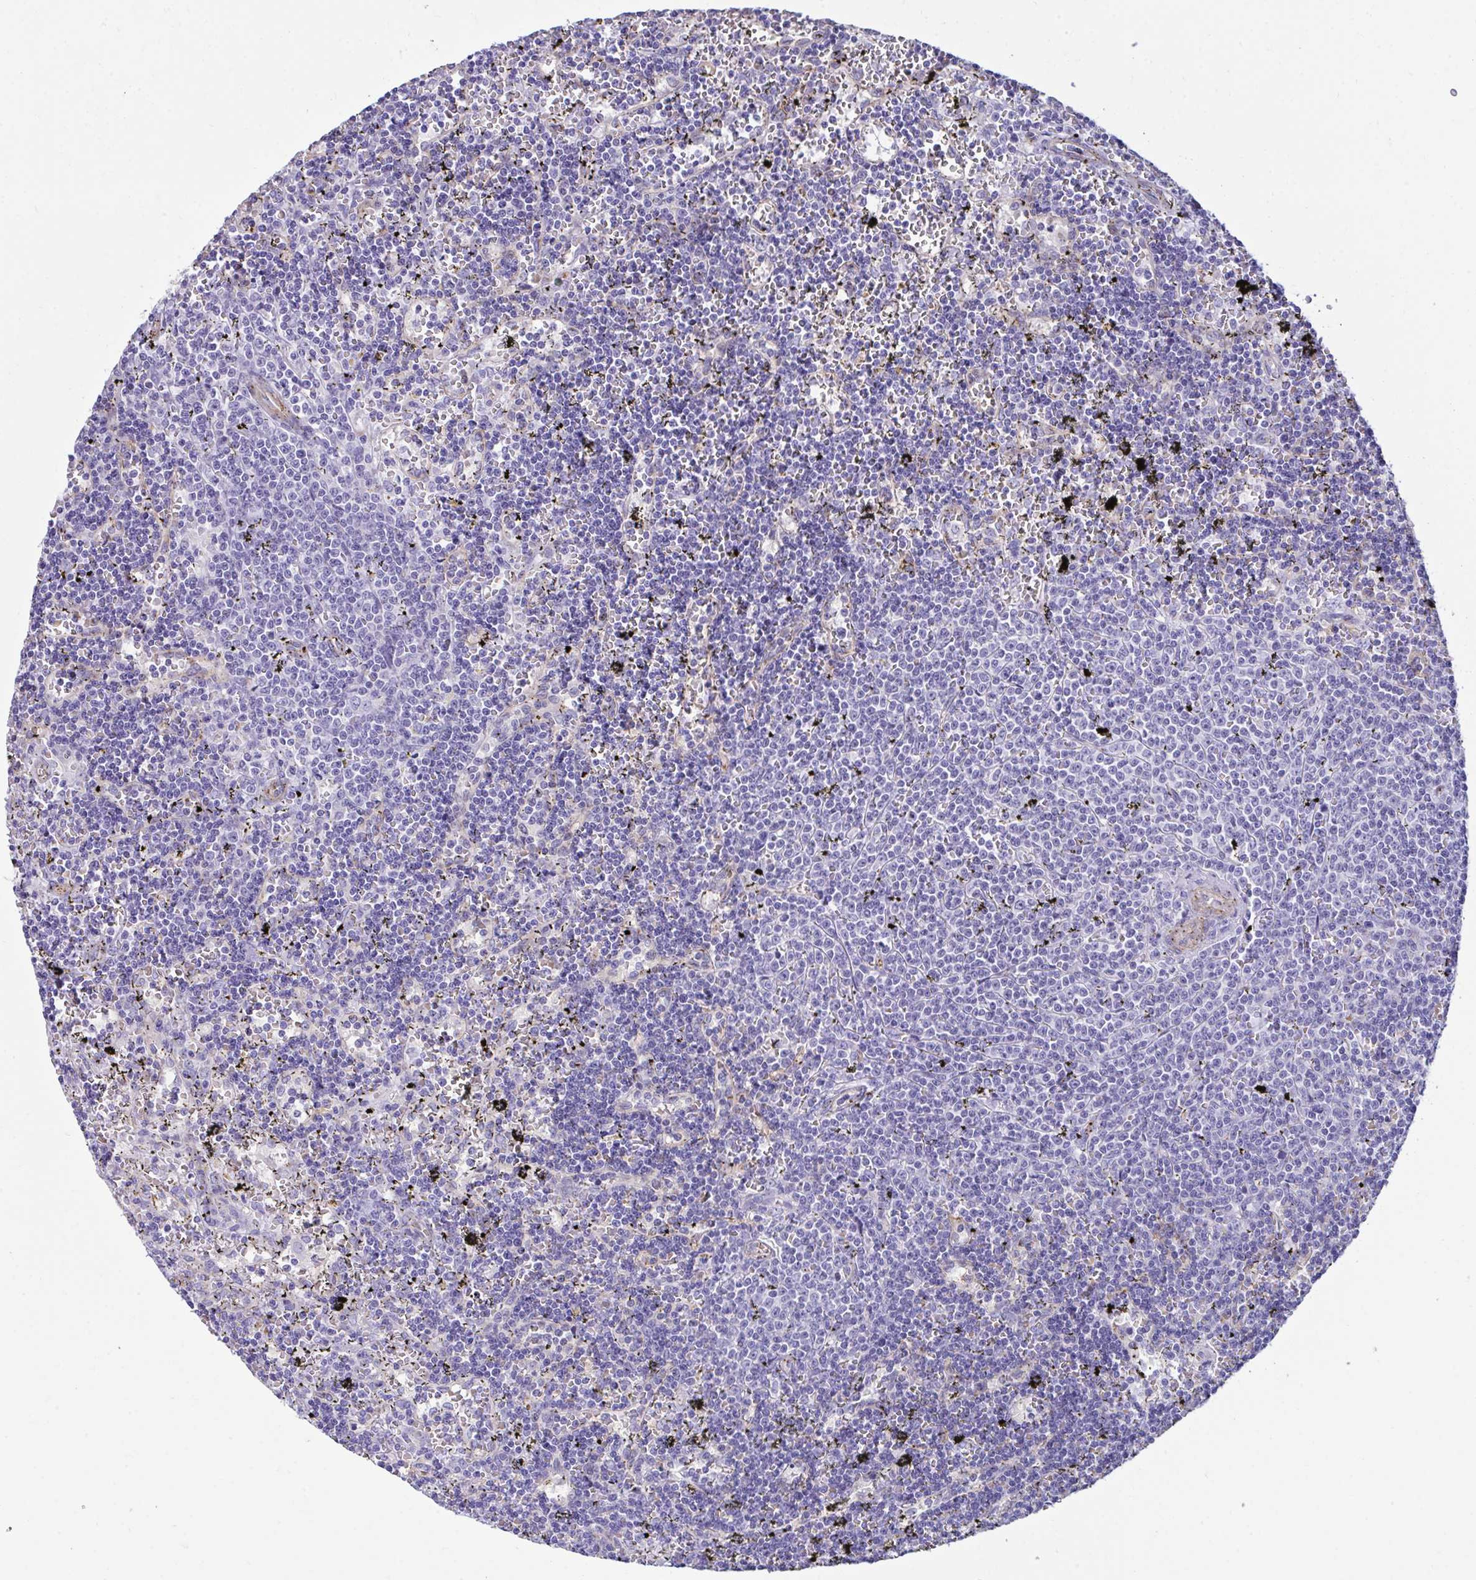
{"staining": {"intensity": "negative", "quantity": "none", "location": "none"}, "tissue": "lymphoma", "cell_type": "Tumor cells", "image_type": "cancer", "snomed": [{"axis": "morphology", "description": "Malignant lymphoma, non-Hodgkin's type, Low grade"}, {"axis": "topography", "description": "Spleen"}], "caption": "Tumor cells show no significant positivity in malignant lymphoma, non-Hodgkin's type (low-grade).", "gene": "UBL3", "patient": {"sex": "male", "age": 60}}